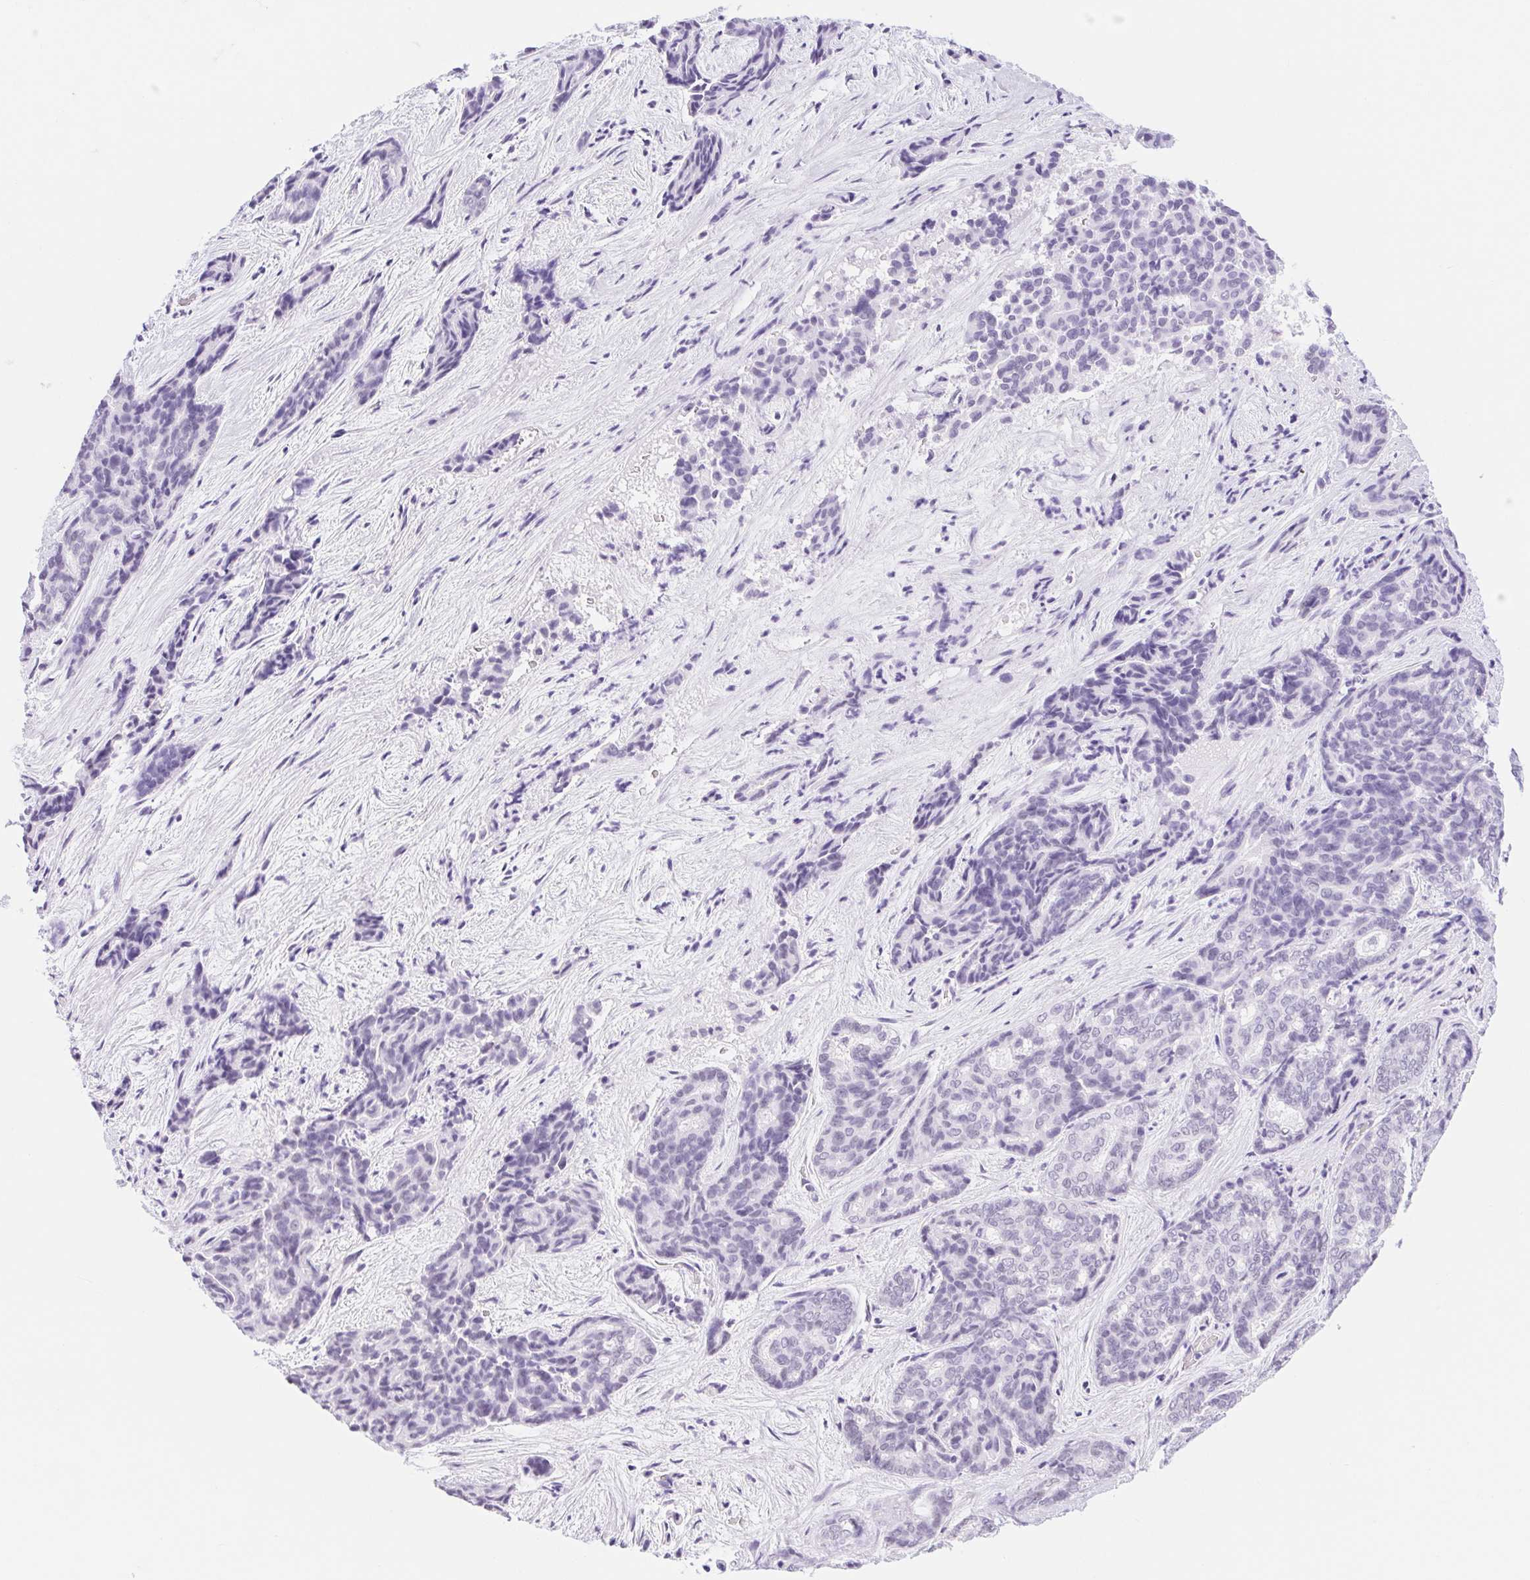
{"staining": {"intensity": "negative", "quantity": "none", "location": "none"}, "tissue": "liver cancer", "cell_type": "Tumor cells", "image_type": "cancer", "snomed": [{"axis": "morphology", "description": "Cholangiocarcinoma"}, {"axis": "topography", "description": "Liver"}], "caption": "A photomicrograph of human liver cancer is negative for staining in tumor cells.", "gene": "CAND1", "patient": {"sex": "female", "age": 64}}